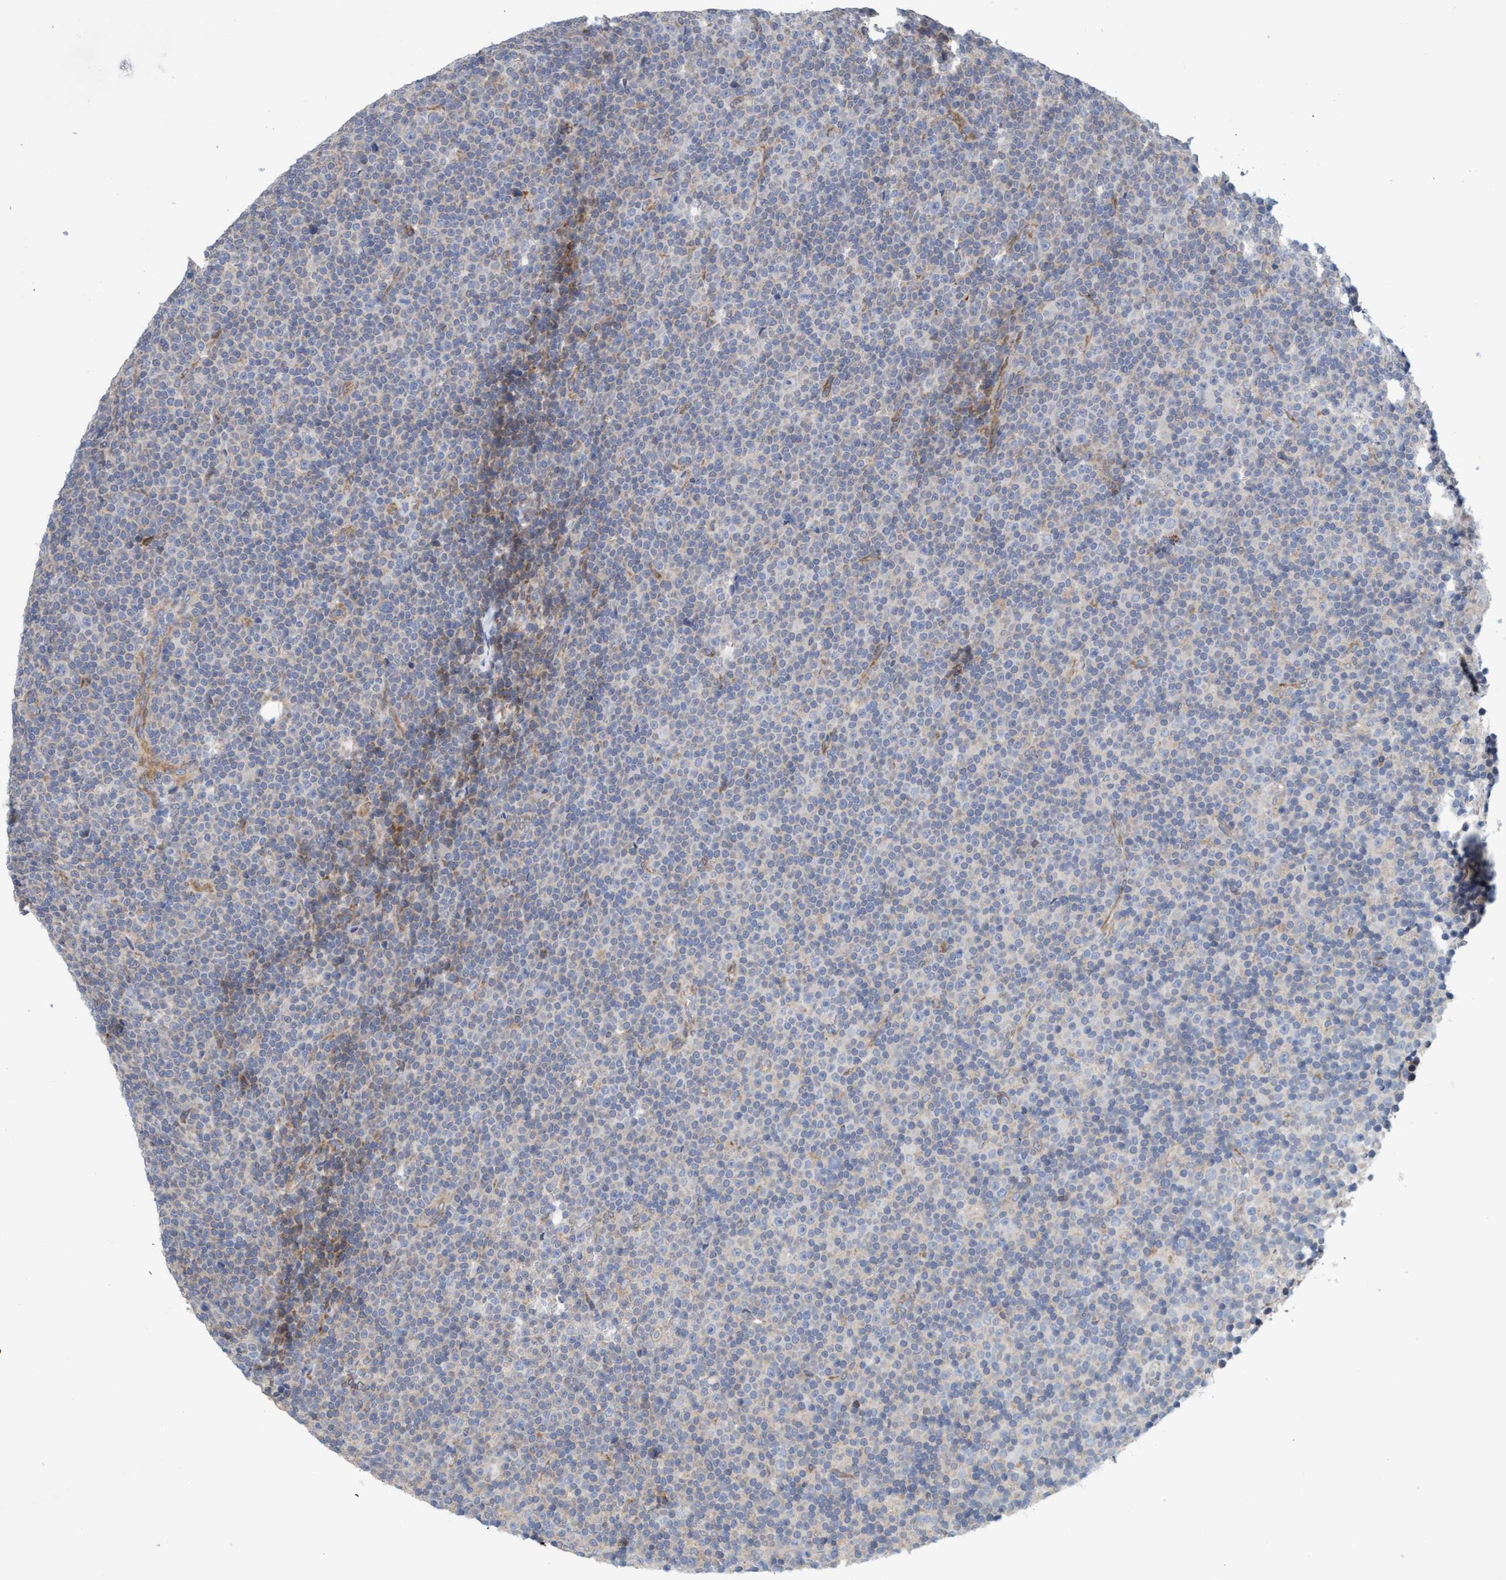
{"staining": {"intensity": "negative", "quantity": "none", "location": "none"}, "tissue": "lymphoma", "cell_type": "Tumor cells", "image_type": "cancer", "snomed": [{"axis": "morphology", "description": "Malignant lymphoma, non-Hodgkin's type, Low grade"}, {"axis": "topography", "description": "Lymph node"}], "caption": "Immunohistochemistry micrograph of neoplastic tissue: human lymphoma stained with DAB demonstrates no significant protein expression in tumor cells. (Stains: DAB IHC with hematoxylin counter stain, Microscopy: brightfield microscopy at high magnification).", "gene": "SLC28A3", "patient": {"sex": "female", "age": 67}}